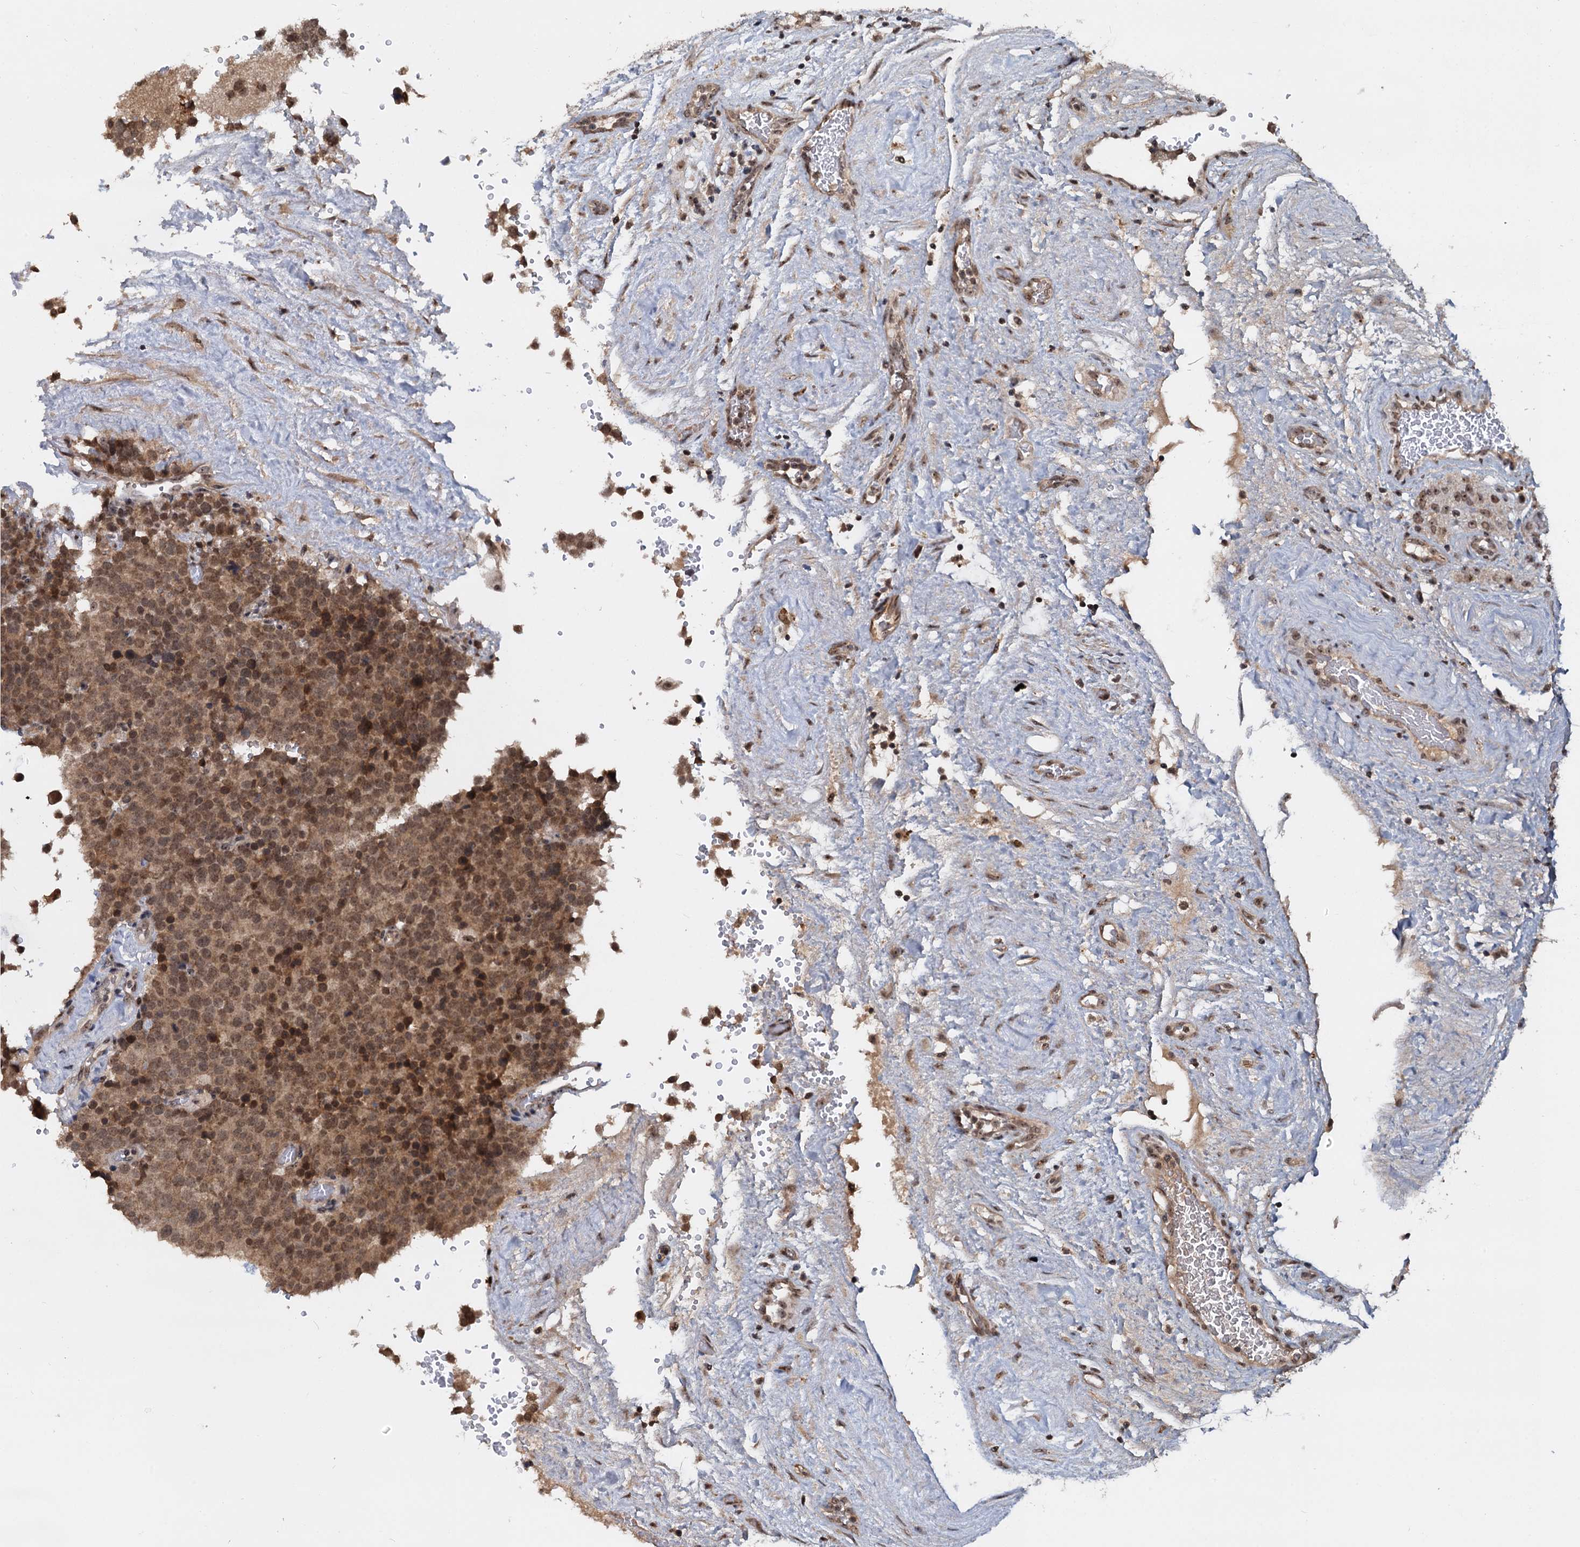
{"staining": {"intensity": "weak", "quantity": "25%-75%", "location": "nuclear"}, "tissue": "testis cancer", "cell_type": "Tumor cells", "image_type": "cancer", "snomed": [{"axis": "morphology", "description": "Seminoma, NOS"}, {"axis": "topography", "description": "Testis"}], "caption": "Protein expression analysis of human testis cancer reveals weak nuclear expression in about 25%-75% of tumor cells.", "gene": "FAM216B", "patient": {"sex": "male", "age": 71}}